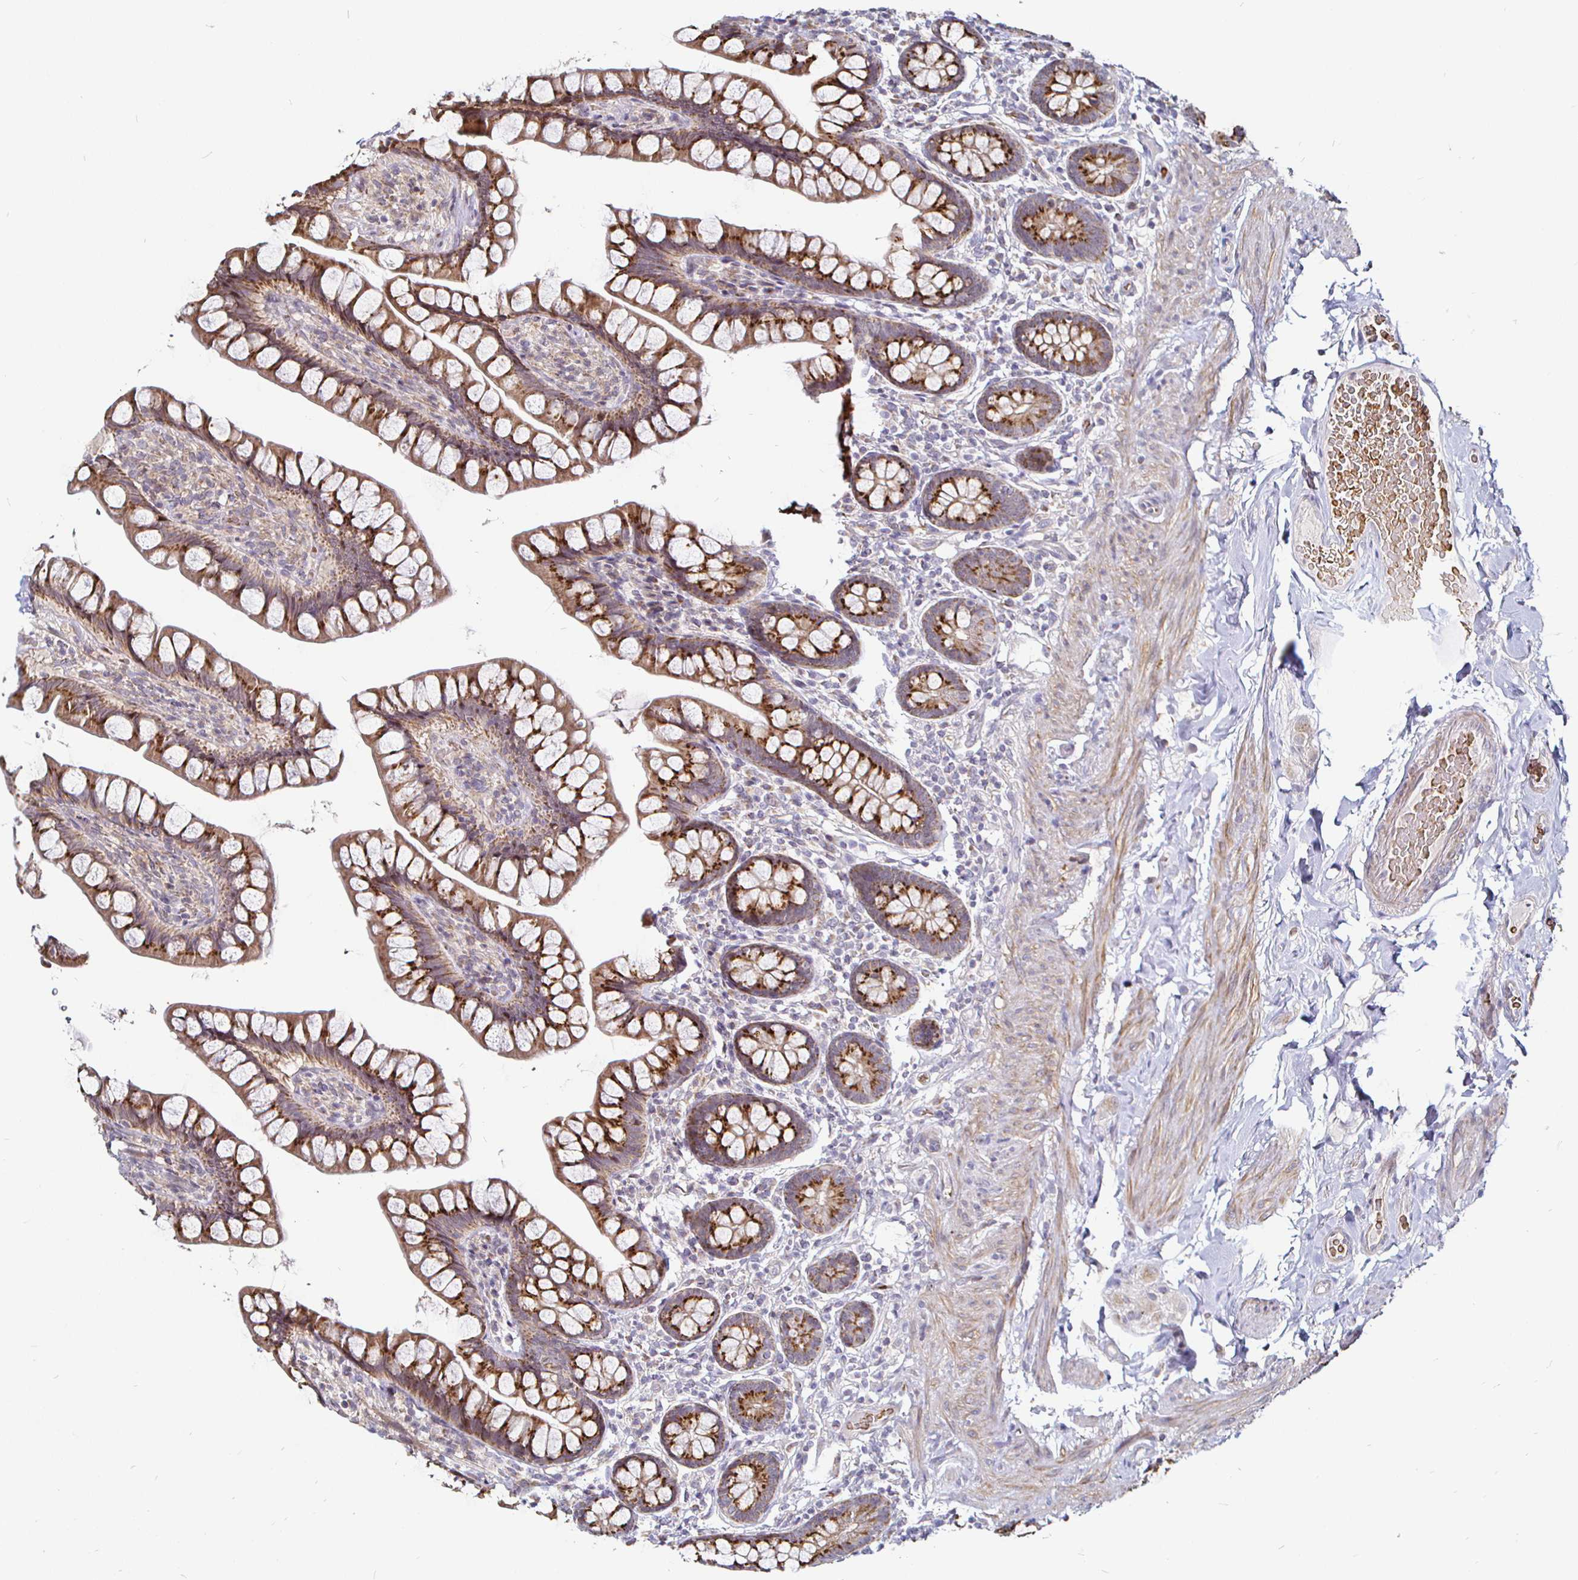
{"staining": {"intensity": "strong", "quantity": ">75%", "location": "cytoplasmic/membranous"}, "tissue": "small intestine", "cell_type": "Glandular cells", "image_type": "normal", "snomed": [{"axis": "morphology", "description": "Normal tissue, NOS"}, {"axis": "topography", "description": "Small intestine"}], "caption": "A high amount of strong cytoplasmic/membranous positivity is present in approximately >75% of glandular cells in benign small intestine. The staining was performed using DAB, with brown indicating positive protein expression. Nuclei are stained blue with hematoxylin.", "gene": "ATG3", "patient": {"sex": "male", "age": 70}}